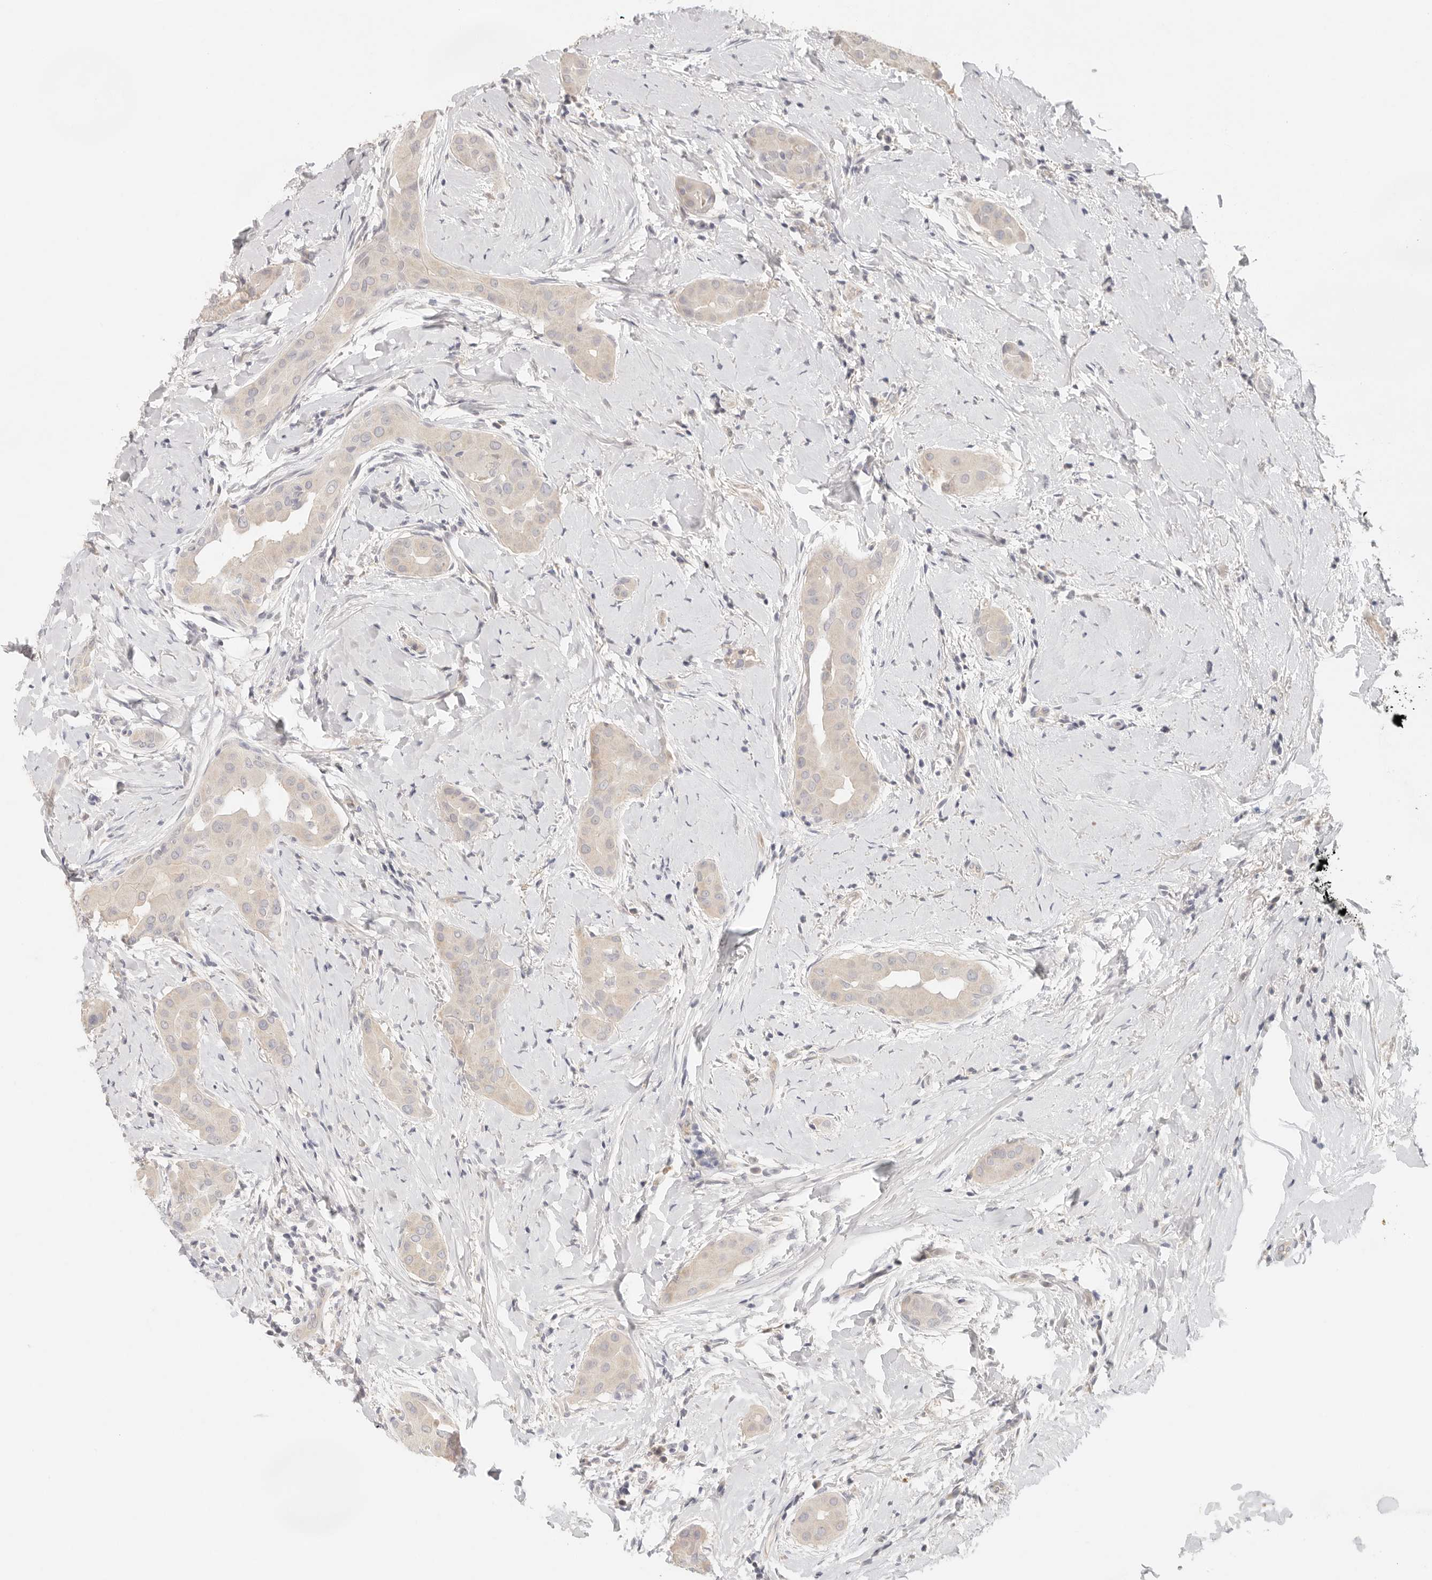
{"staining": {"intensity": "negative", "quantity": "none", "location": "none"}, "tissue": "thyroid cancer", "cell_type": "Tumor cells", "image_type": "cancer", "snomed": [{"axis": "morphology", "description": "Papillary adenocarcinoma, NOS"}, {"axis": "topography", "description": "Thyroid gland"}], "caption": "Immunohistochemistry of human thyroid papillary adenocarcinoma displays no staining in tumor cells.", "gene": "SPHK1", "patient": {"sex": "male", "age": 33}}